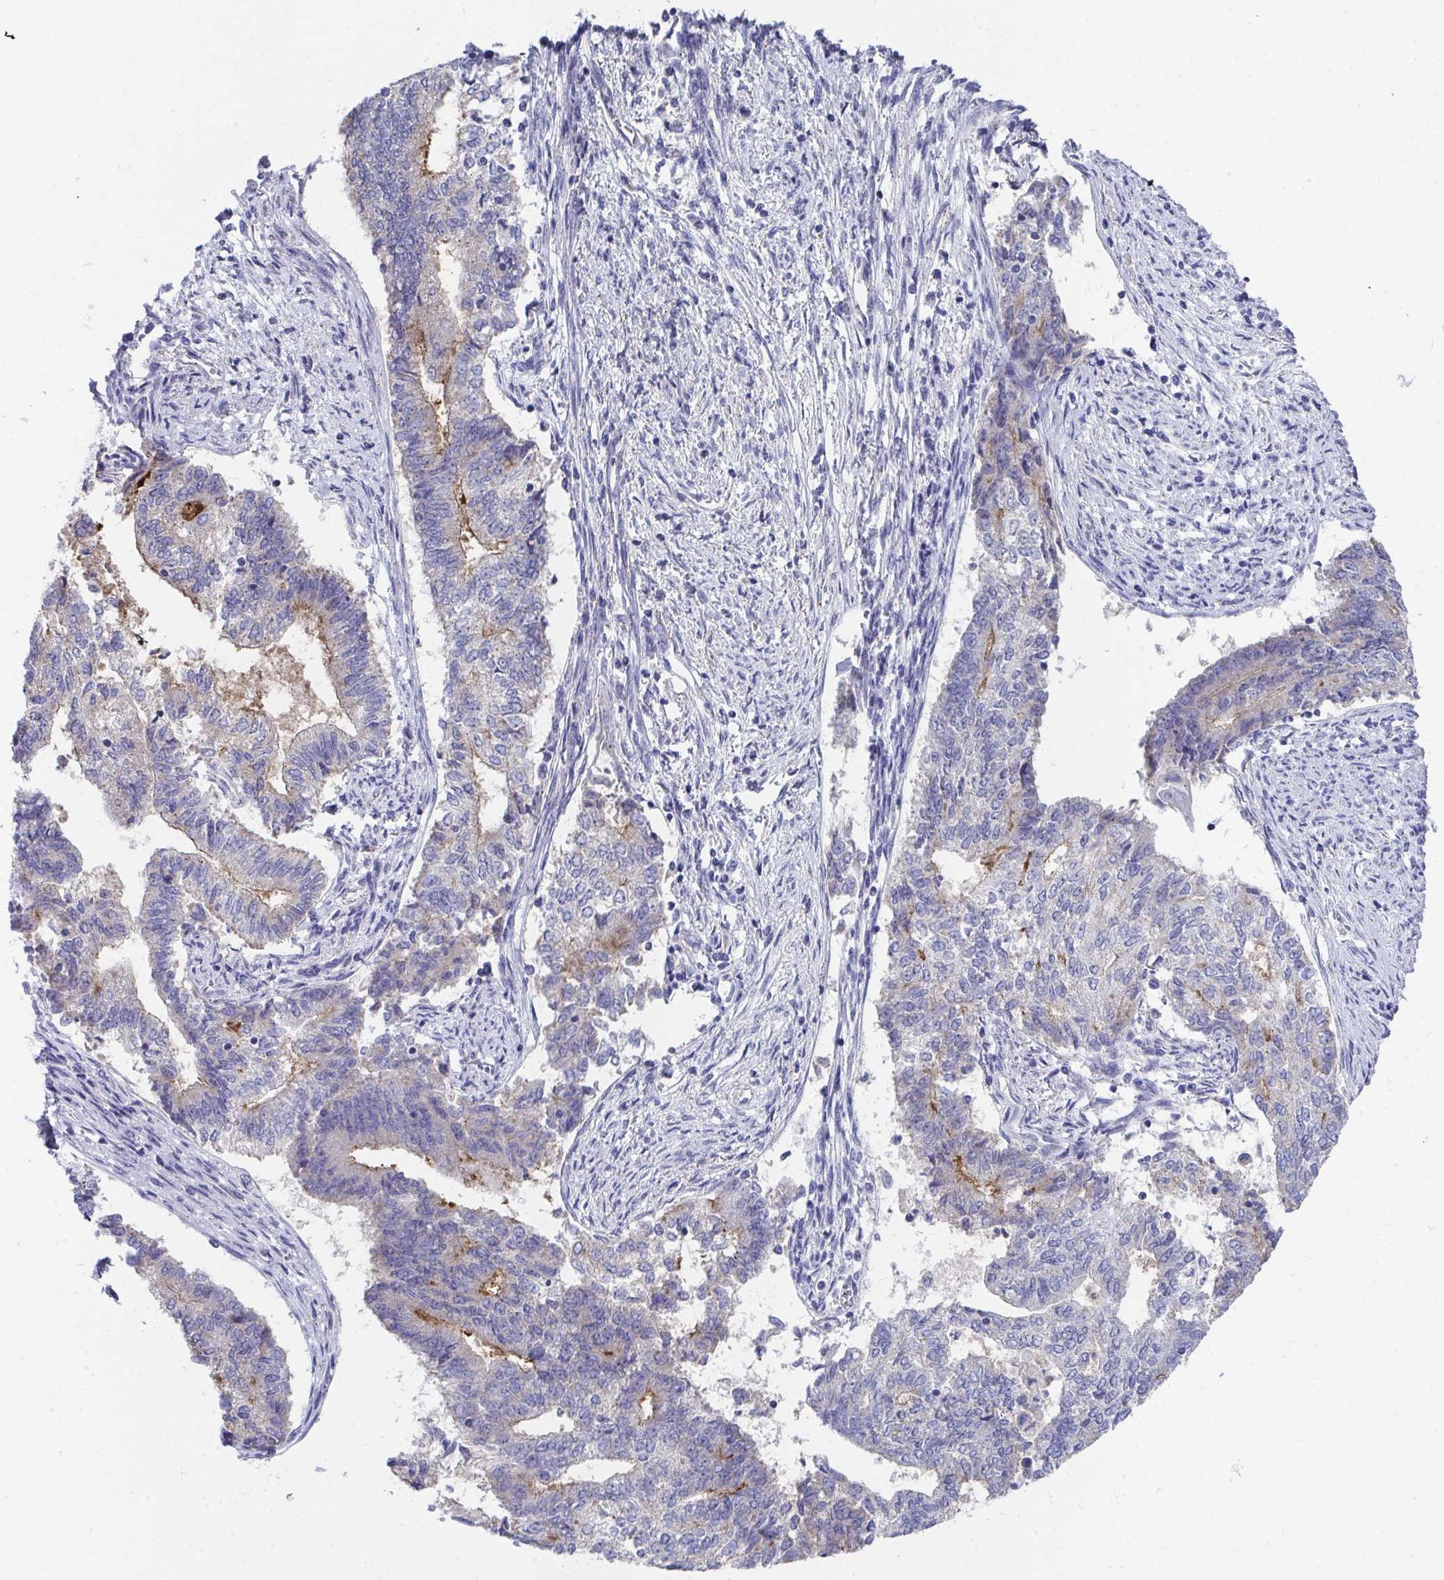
{"staining": {"intensity": "weak", "quantity": "<25%", "location": "cytoplasmic/membranous"}, "tissue": "endometrial cancer", "cell_type": "Tumor cells", "image_type": "cancer", "snomed": [{"axis": "morphology", "description": "Adenocarcinoma, NOS"}, {"axis": "topography", "description": "Endometrium"}], "caption": "Tumor cells are negative for protein expression in human endometrial cancer.", "gene": "TMPRSS2", "patient": {"sex": "female", "age": 65}}